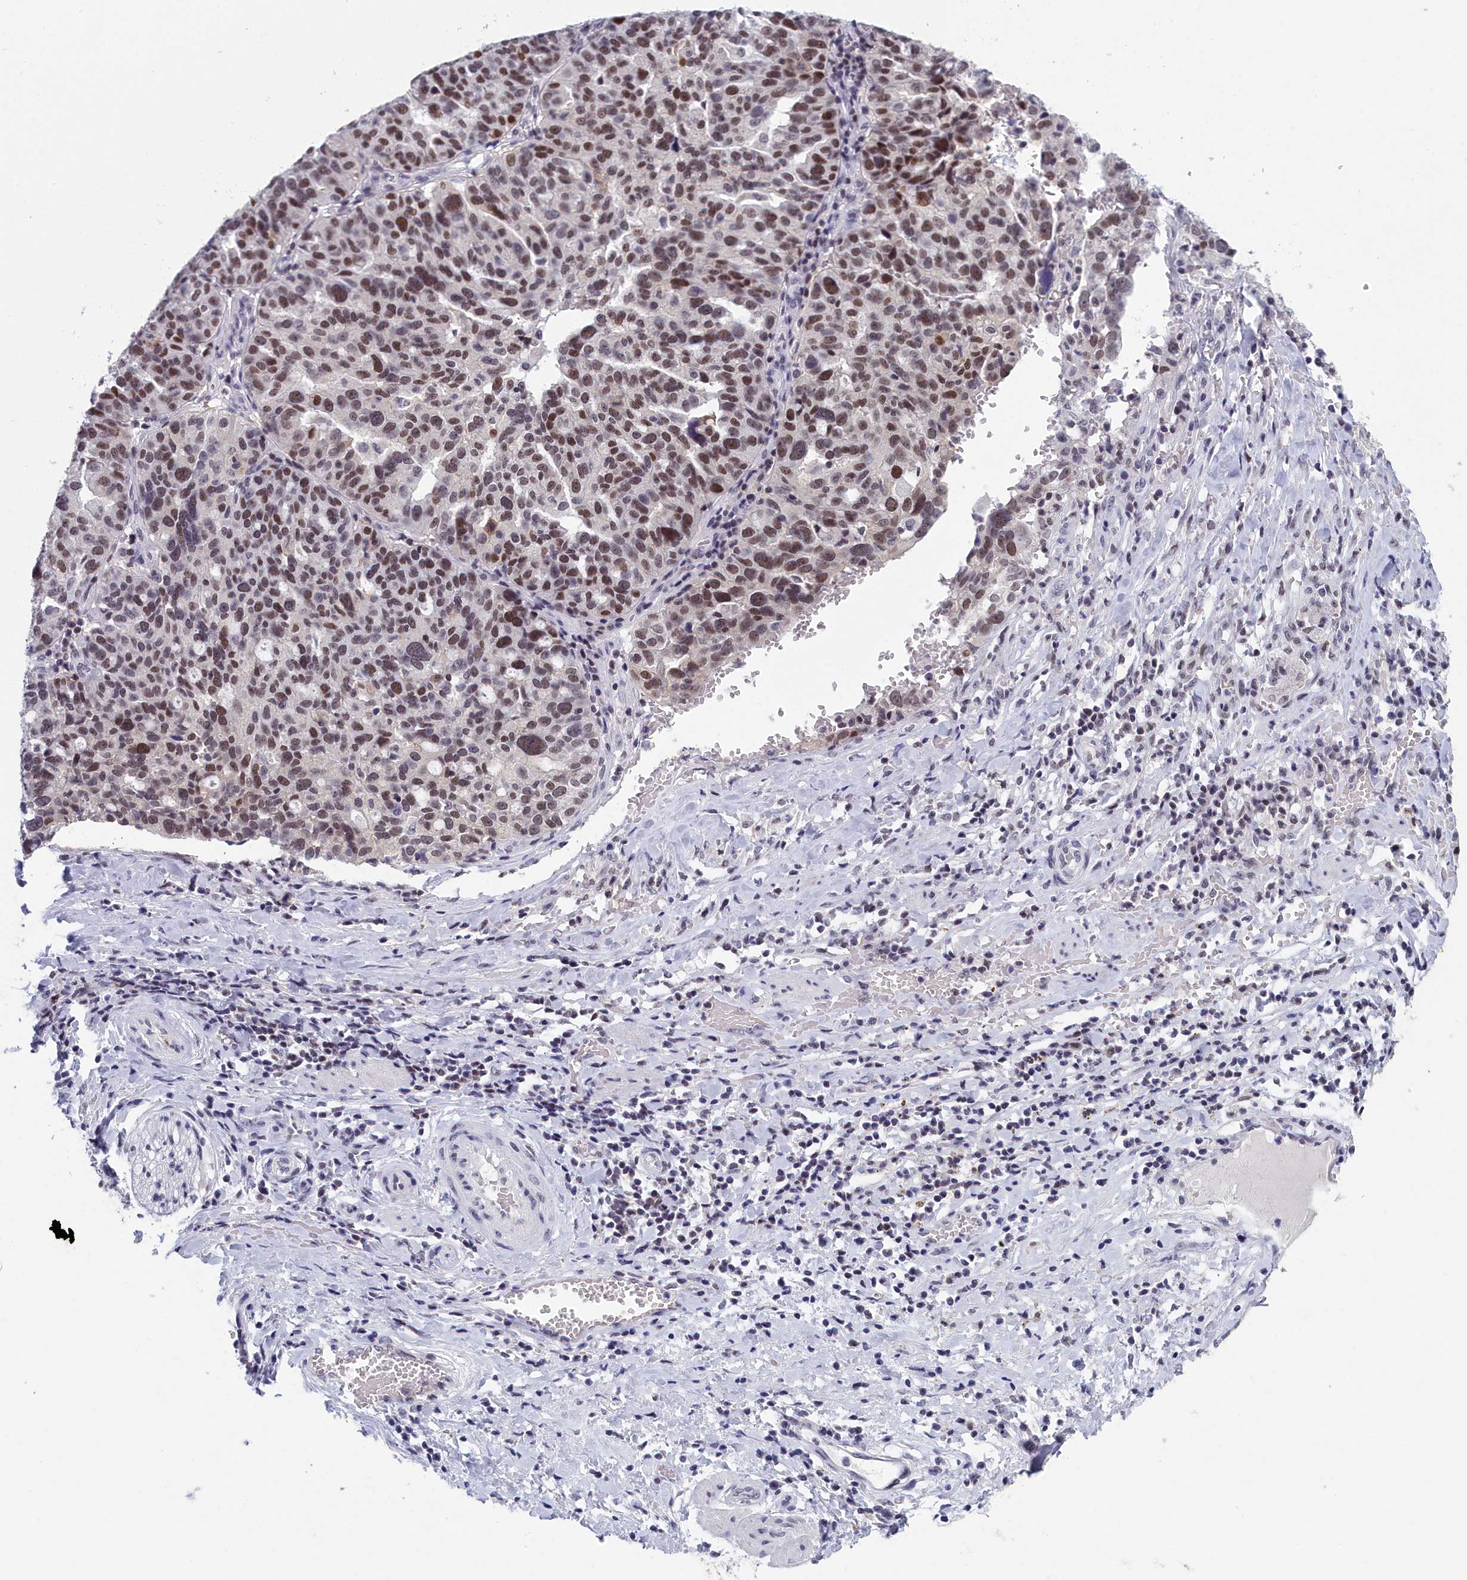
{"staining": {"intensity": "moderate", "quantity": "25%-75%", "location": "nuclear"}, "tissue": "ovarian cancer", "cell_type": "Tumor cells", "image_type": "cancer", "snomed": [{"axis": "morphology", "description": "Cystadenocarcinoma, serous, NOS"}, {"axis": "topography", "description": "Ovary"}], "caption": "A brown stain labels moderate nuclear expression of a protein in ovarian serous cystadenocarcinoma tumor cells.", "gene": "CCDC97", "patient": {"sex": "female", "age": 59}}